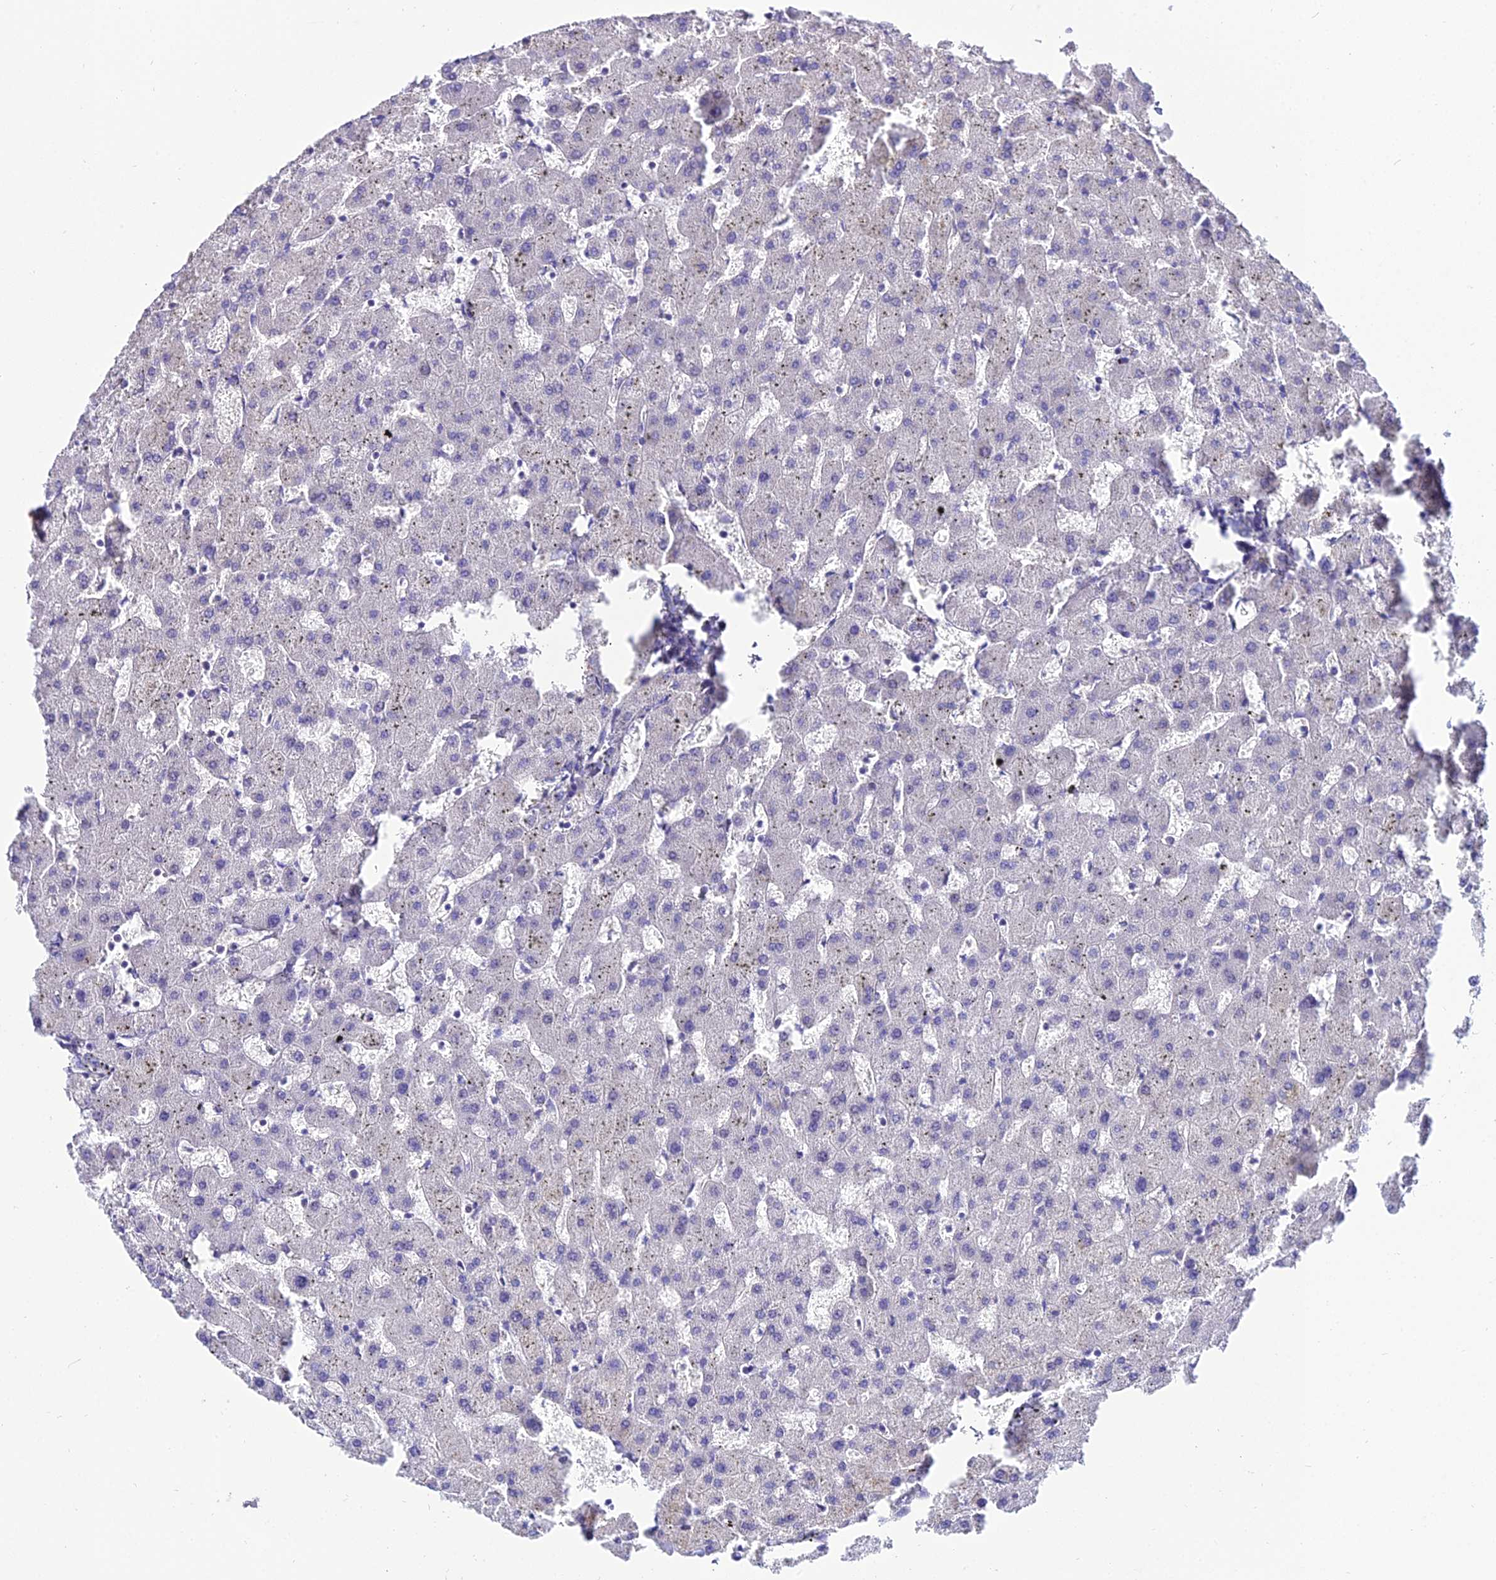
{"staining": {"intensity": "negative", "quantity": "none", "location": "none"}, "tissue": "liver", "cell_type": "Cholangiocytes", "image_type": "normal", "snomed": [{"axis": "morphology", "description": "Normal tissue, NOS"}, {"axis": "topography", "description": "Liver"}], "caption": "The histopathology image exhibits no significant staining in cholangiocytes of liver.", "gene": "SHQ1", "patient": {"sex": "female", "age": 63}}